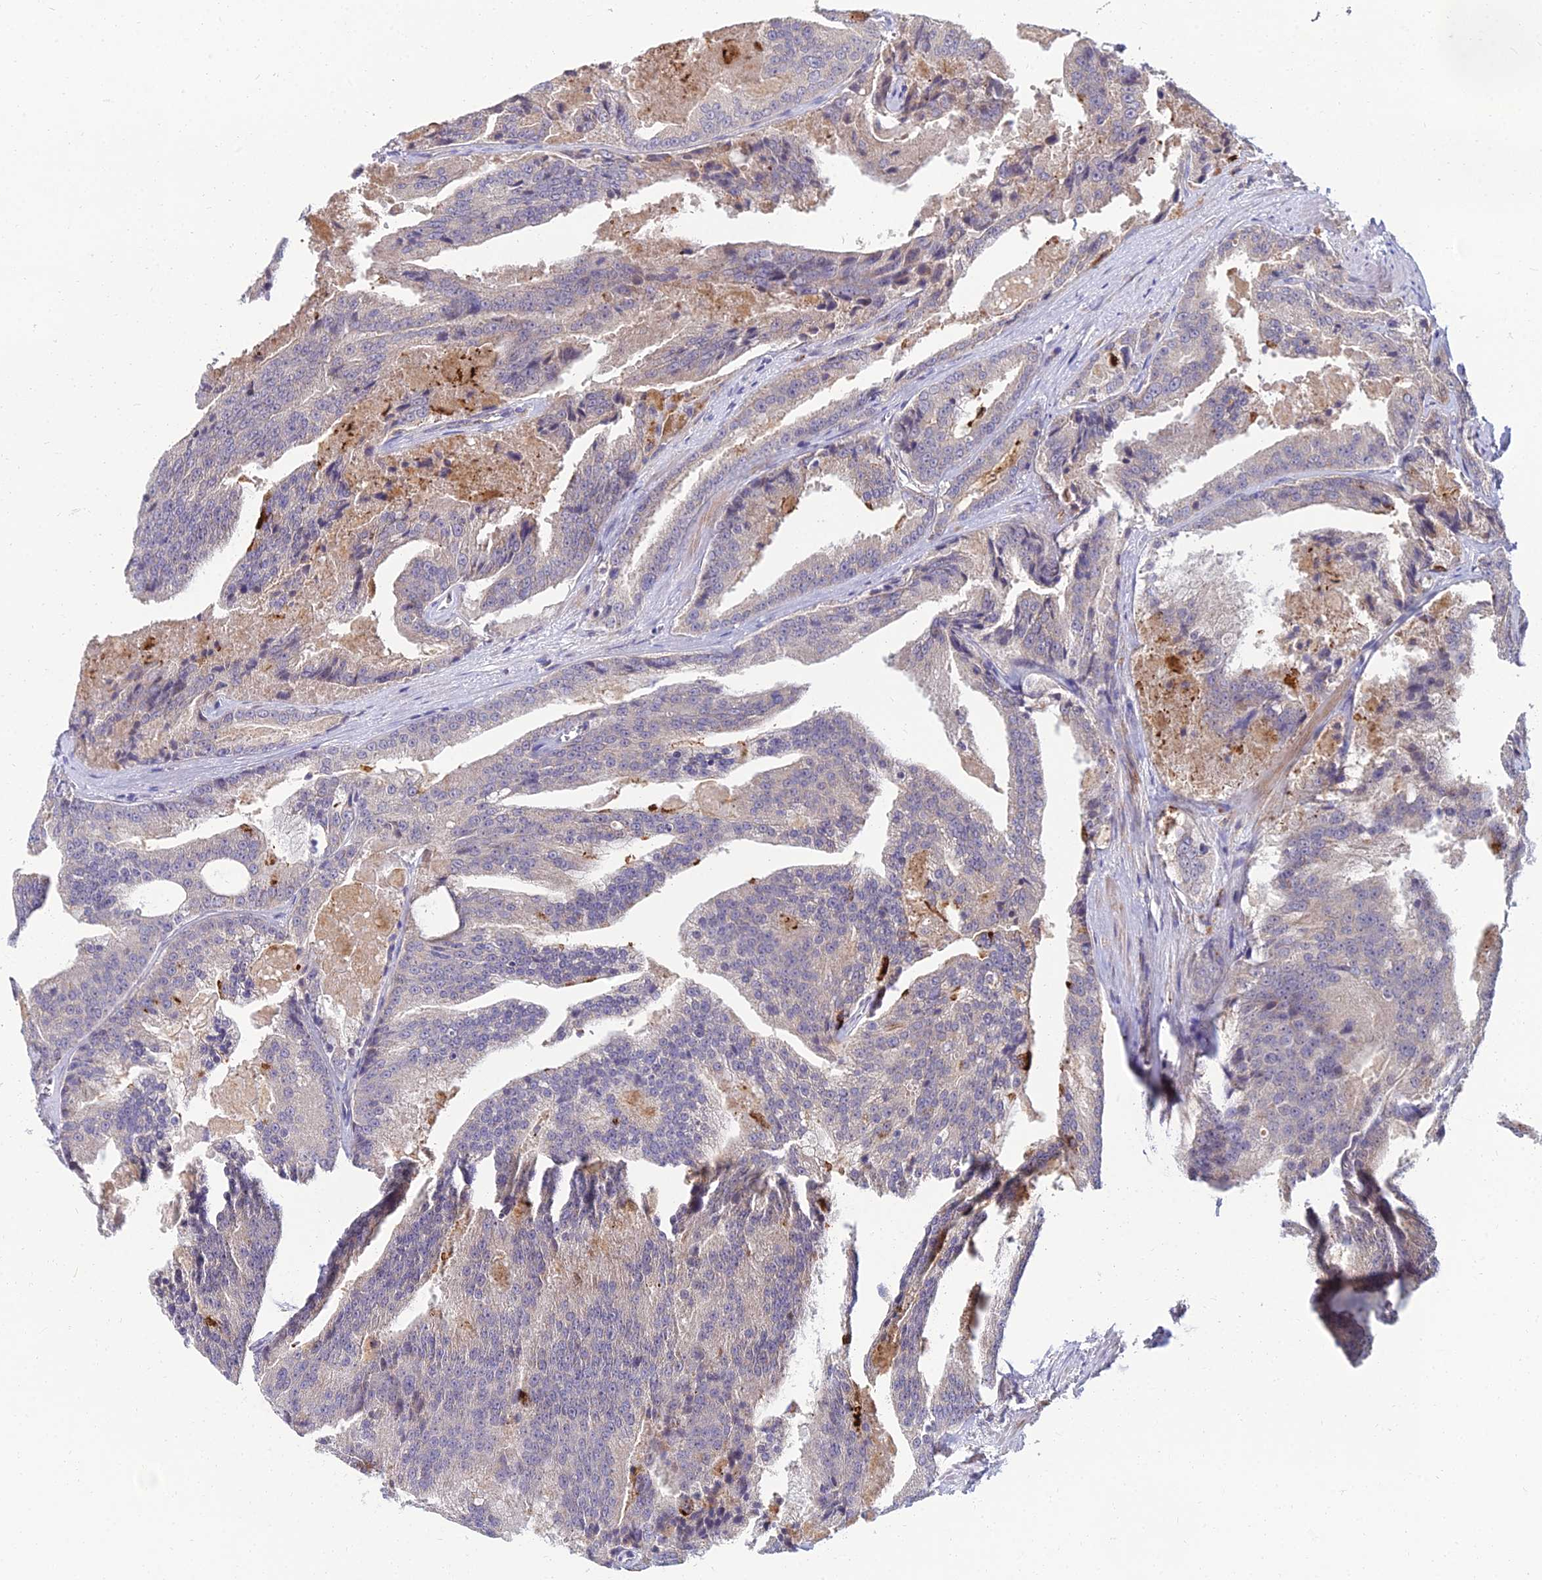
{"staining": {"intensity": "negative", "quantity": "none", "location": "none"}, "tissue": "prostate cancer", "cell_type": "Tumor cells", "image_type": "cancer", "snomed": [{"axis": "morphology", "description": "Adenocarcinoma, High grade"}, {"axis": "topography", "description": "Prostate"}], "caption": "IHC photomicrograph of neoplastic tissue: human prostate cancer (adenocarcinoma (high-grade)) stained with DAB reveals no significant protein staining in tumor cells.", "gene": "NPY", "patient": {"sex": "male", "age": 61}}